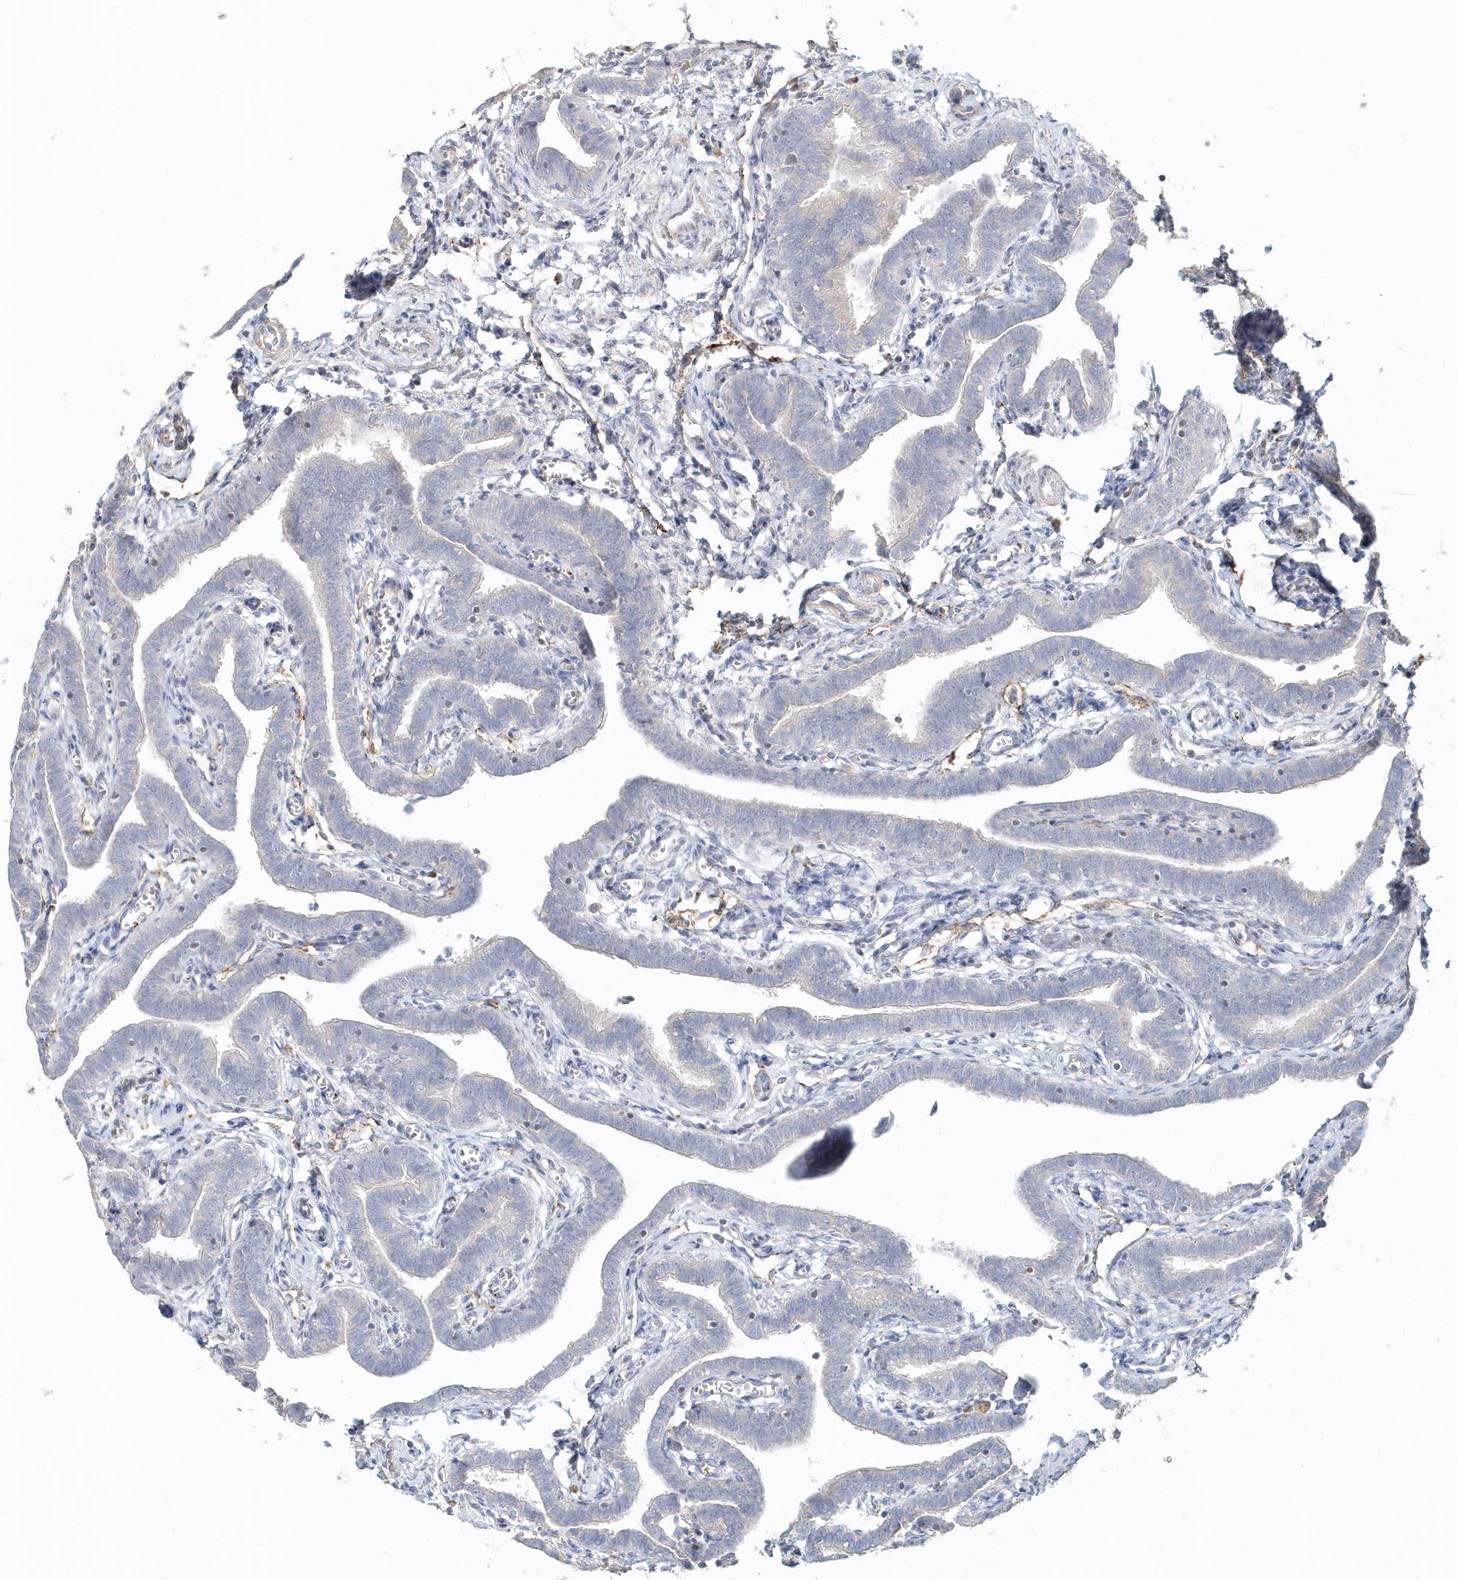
{"staining": {"intensity": "weak", "quantity": "<25%", "location": "cytoplasmic/membranous"}, "tissue": "fallopian tube", "cell_type": "Glandular cells", "image_type": "normal", "snomed": [{"axis": "morphology", "description": "Normal tissue, NOS"}, {"axis": "topography", "description": "Fallopian tube"}], "caption": "A histopathology image of fallopian tube stained for a protein demonstrates no brown staining in glandular cells.", "gene": "MMRN1", "patient": {"sex": "female", "age": 36}}